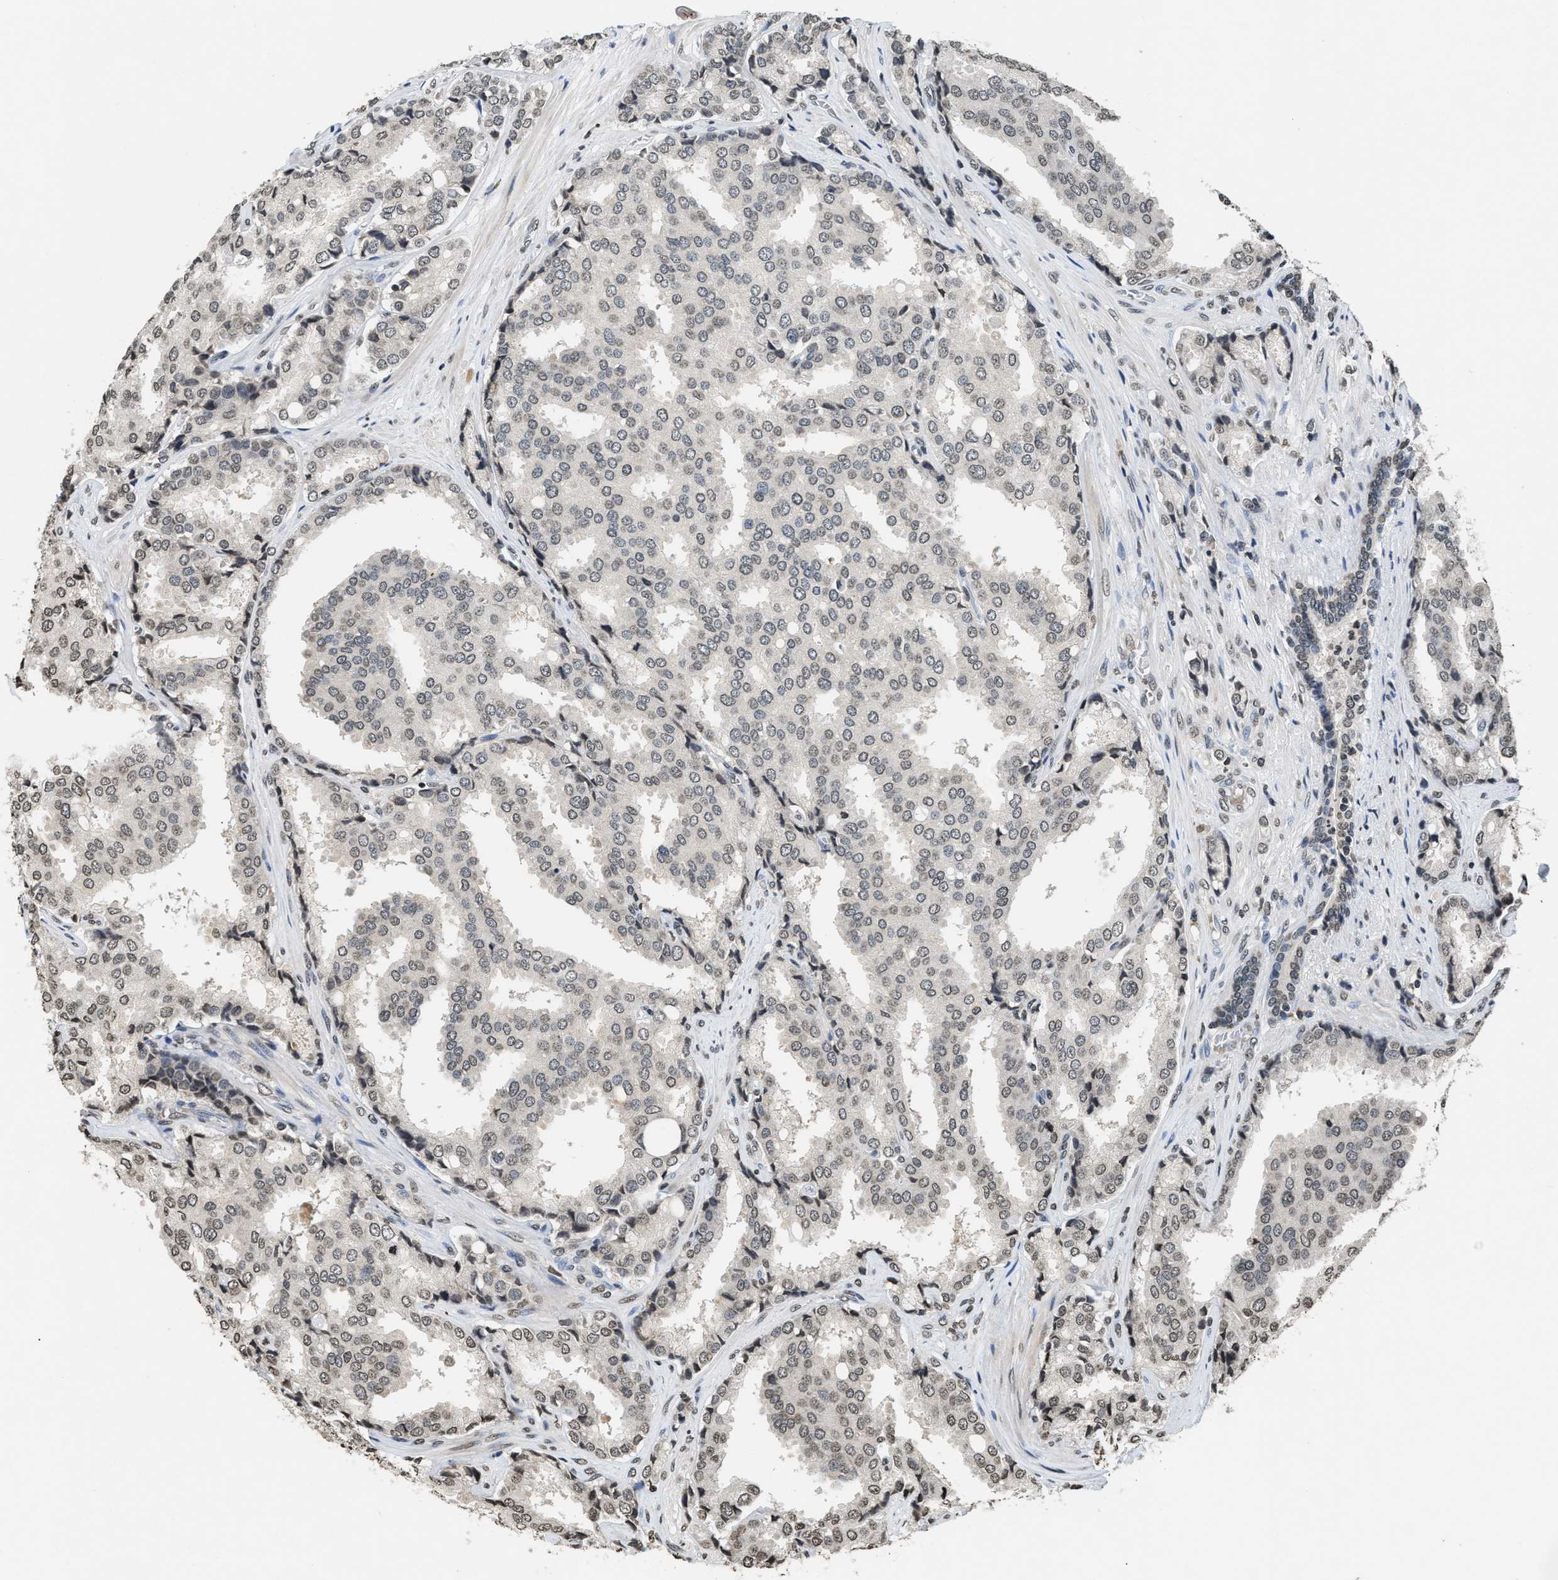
{"staining": {"intensity": "weak", "quantity": "<25%", "location": "nuclear"}, "tissue": "prostate cancer", "cell_type": "Tumor cells", "image_type": "cancer", "snomed": [{"axis": "morphology", "description": "Adenocarcinoma, High grade"}, {"axis": "topography", "description": "Prostate"}], "caption": "Tumor cells are negative for protein expression in human adenocarcinoma (high-grade) (prostate).", "gene": "DNASE1L3", "patient": {"sex": "male", "age": 50}}